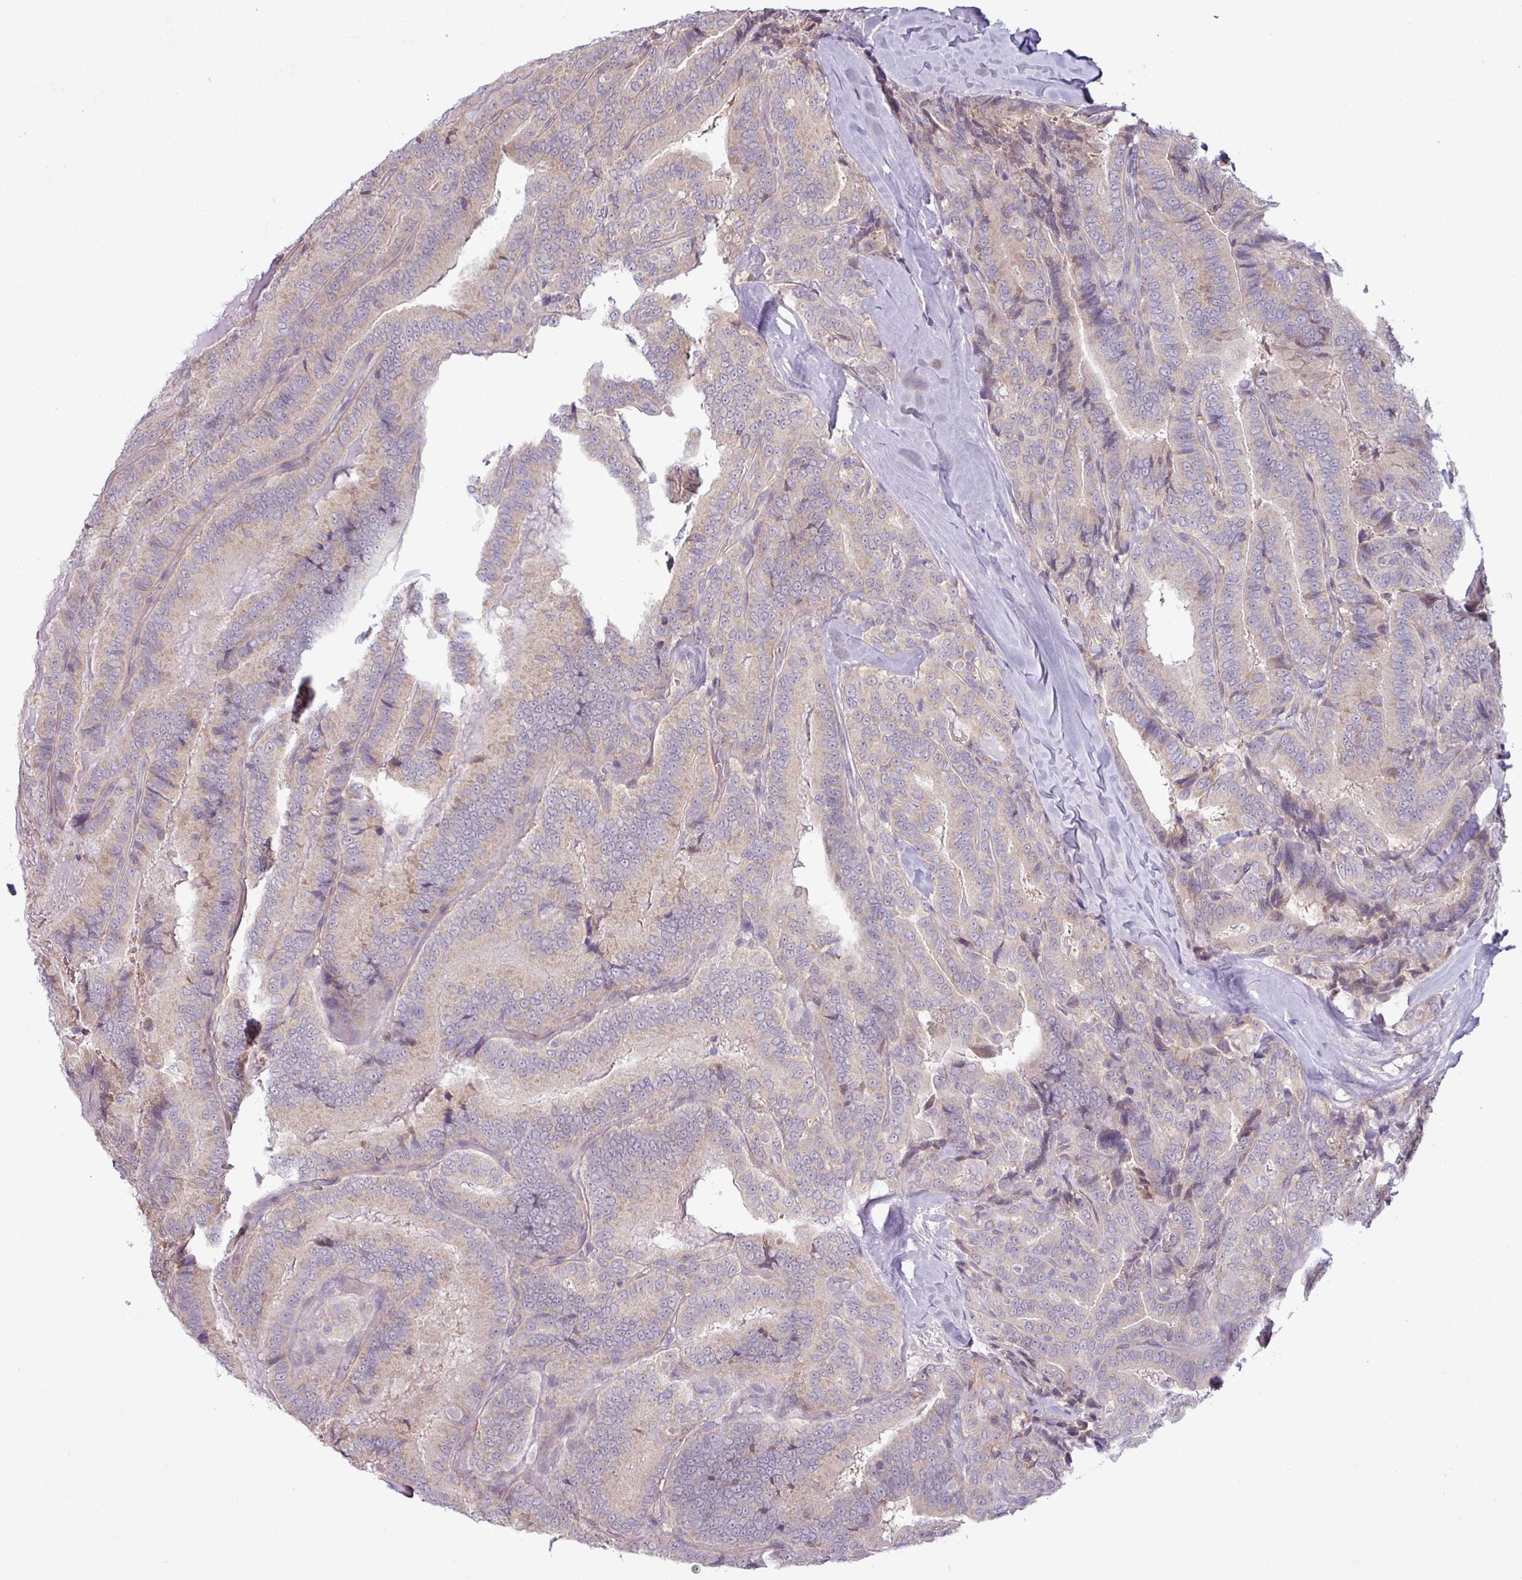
{"staining": {"intensity": "weak", "quantity": ">75%", "location": "cytoplasmic/membranous,nuclear"}, "tissue": "thyroid cancer", "cell_type": "Tumor cells", "image_type": "cancer", "snomed": [{"axis": "morphology", "description": "Papillary adenocarcinoma, NOS"}, {"axis": "topography", "description": "Thyroid gland"}], "caption": "Immunohistochemistry photomicrograph of neoplastic tissue: papillary adenocarcinoma (thyroid) stained using immunohistochemistry displays low levels of weak protein expression localized specifically in the cytoplasmic/membranous and nuclear of tumor cells, appearing as a cytoplasmic/membranous and nuclear brown color.", "gene": "CCDC144A", "patient": {"sex": "male", "age": 61}}